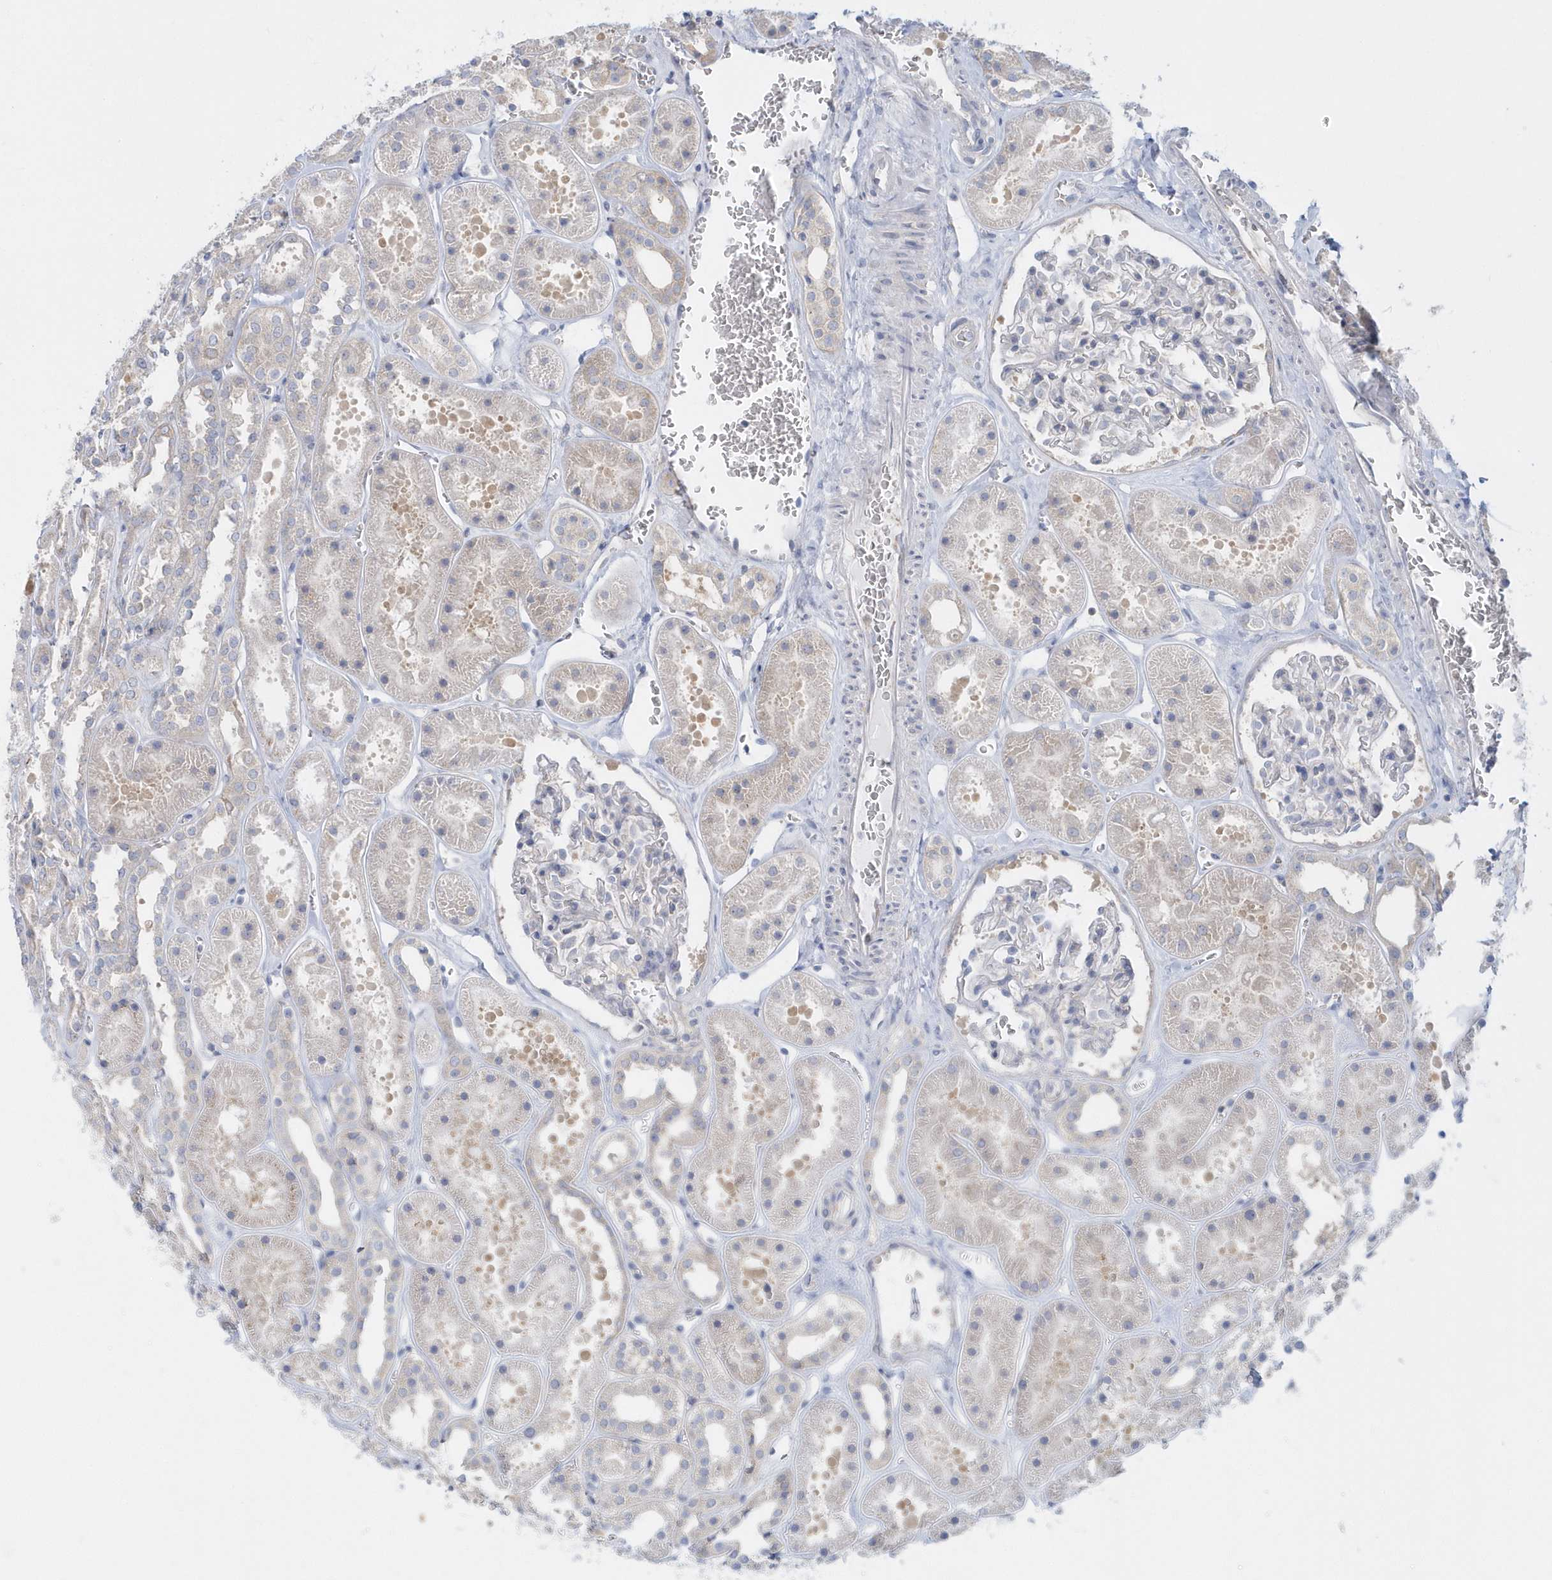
{"staining": {"intensity": "negative", "quantity": "none", "location": "none"}, "tissue": "kidney", "cell_type": "Cells in glomeruli", "image_type": "normal", "snomed": [{"axis": "morphology", "description": "Normal tissue, NOS"}, {"axis": "topography", "description": "Kidney"}], "caption": "The photomicrograph displays no staining of cells in glomeruli in unremarkable kidney. The staining is performed using DAB (3,3'-diaminobenzidine) brown chromogen with nuclei counter-stained in using hematoxylin.", "gene": "EIF3C", "patient": {"sex": "female", "age": 41}}